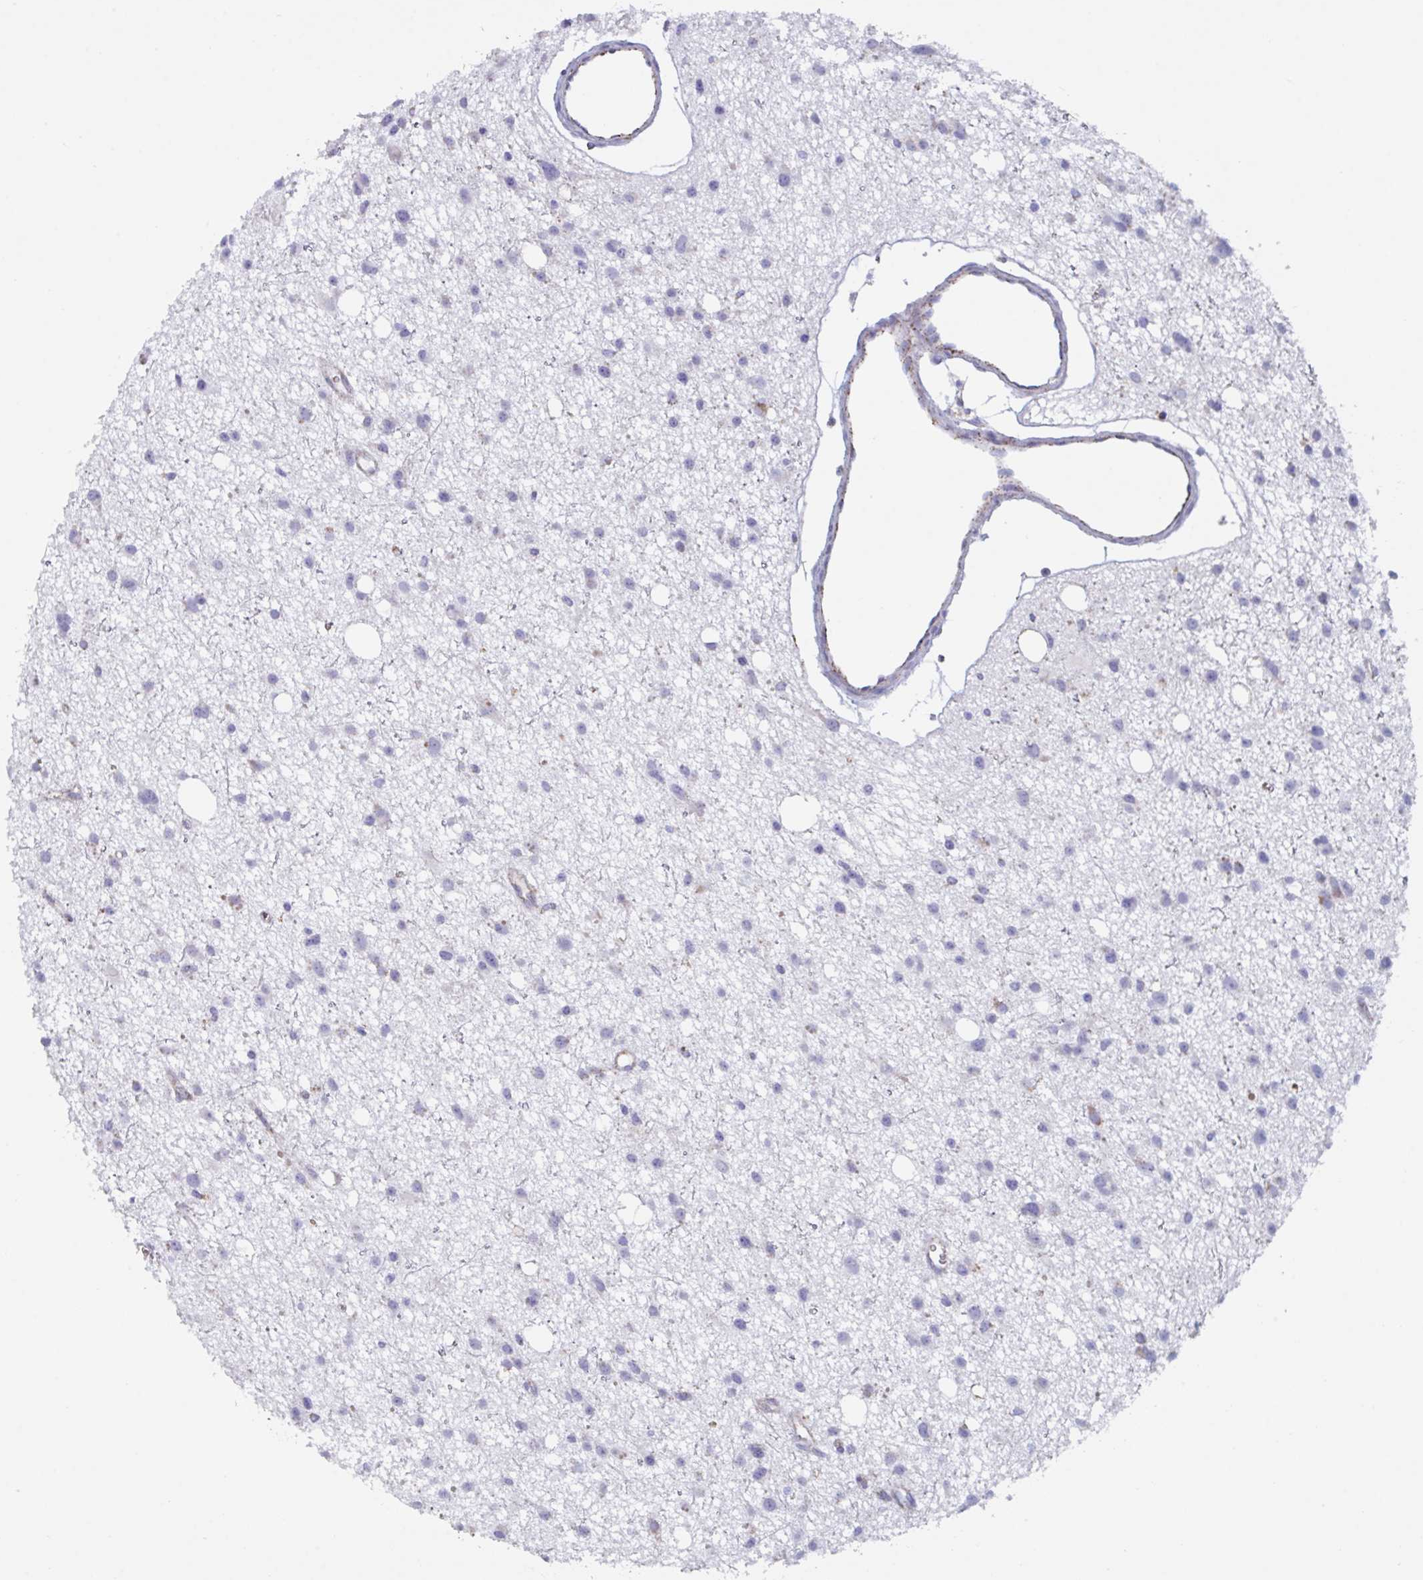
{"staining": {"intensity": "negative", "quantity": "none", "location": "none"}, "tissue": "glioma", "cell_type": "Tumor cells", "image_type": "cancer", "snomed": [{"axis": "morphology", "description": "Glioma, malignant, High grade"}, {"axis": "topography", "description": "Brain"}], "caption": "Glioma was stained to show a protein in brown. There is no significant expression in tumor cells. (DAB immunohistochemistry visualized using brightfield microscopy, high magnification).", "gene": "BCAT2", "patient": {"sex": "male", "age": 23}}